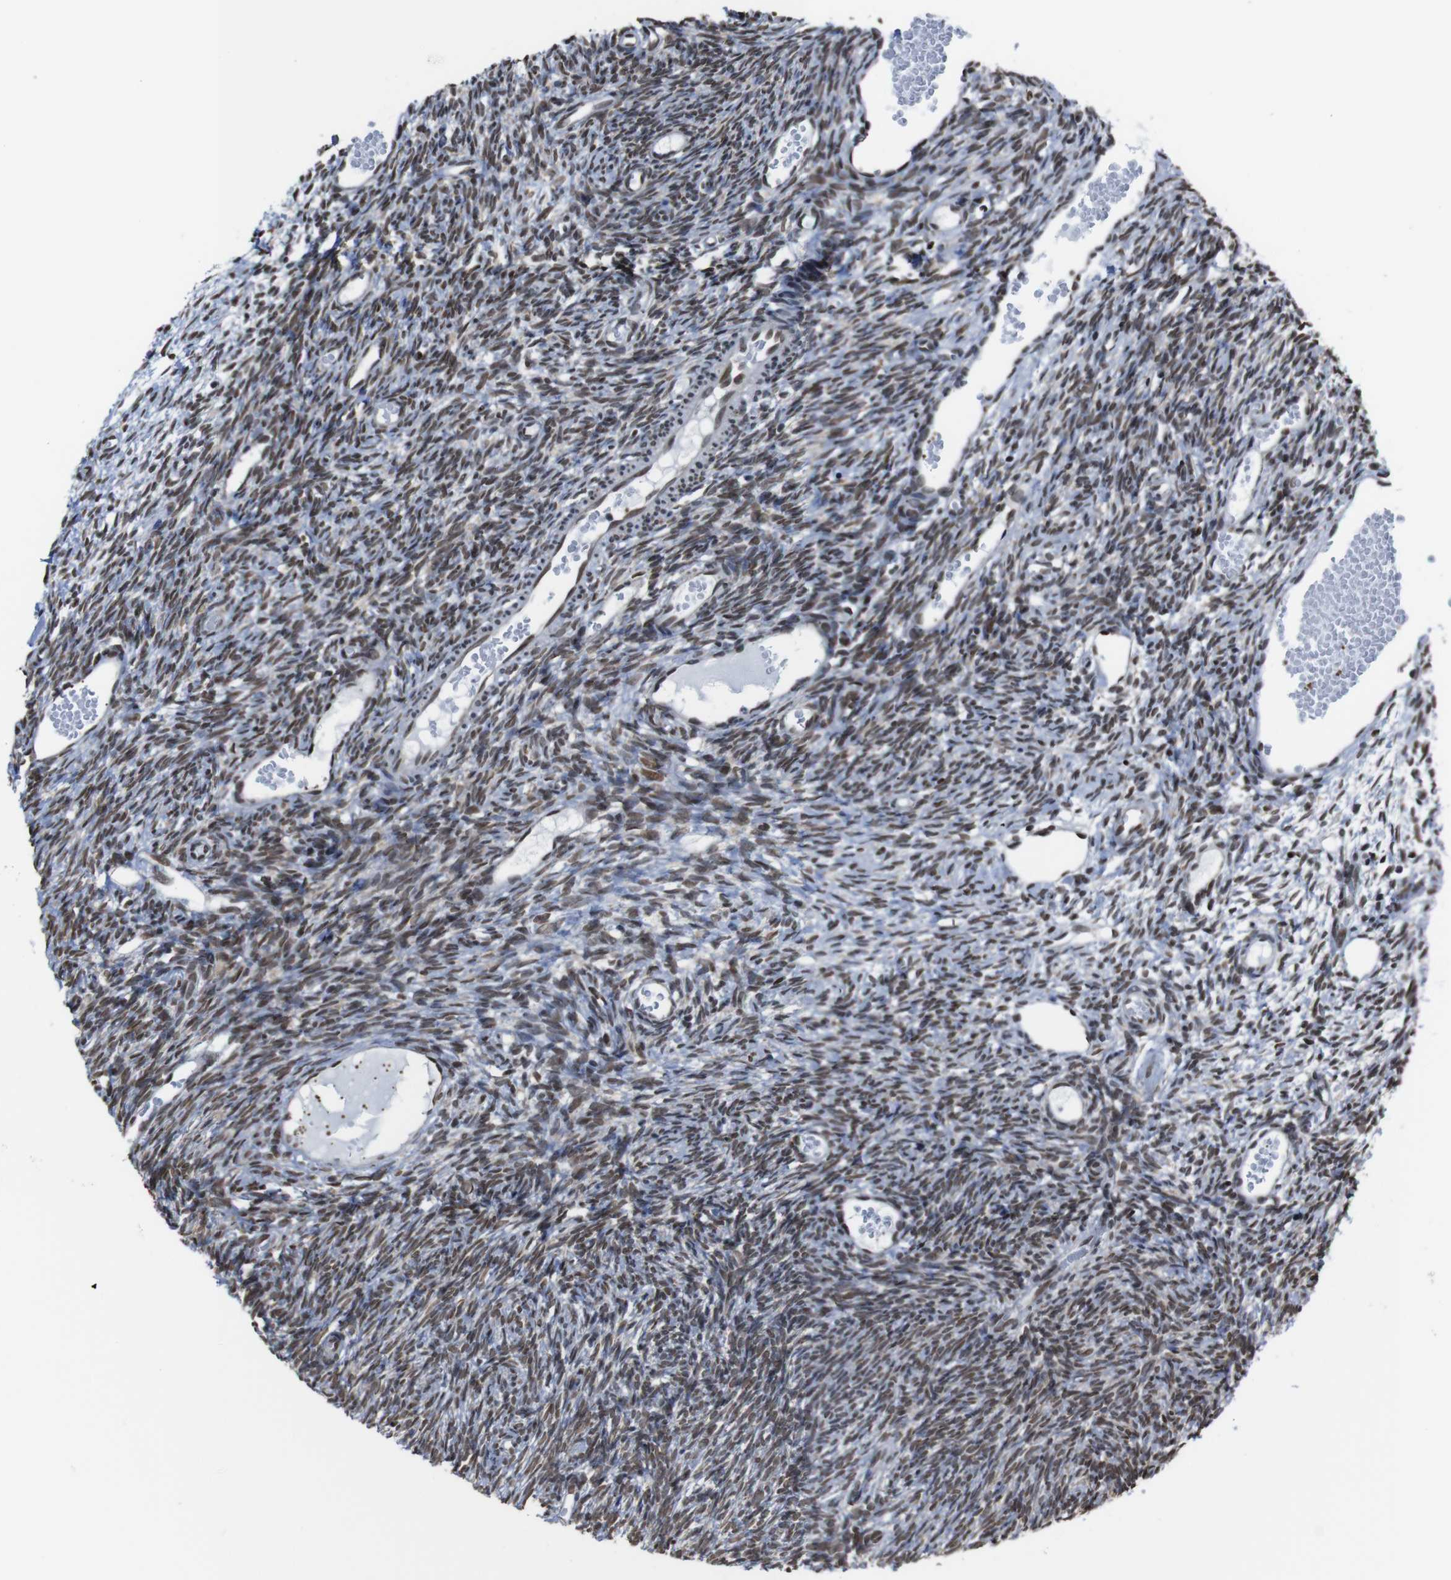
{"staining": {"intensity": "moderate", "quantity": ">75%", "location": "nuclear"}, "tissue": "ovary", "cell_type": "Ovarian stroma cells", "image_type": "normal", "snomed": [{"axis": "morphology", "description": "Normal tissue, NOS"}, {"axis": "topography", "description": "Ovary"}], "caption": "This is a histology image of IHC staining of unremarkable ovary, which shows moderate expression in the nuclear of ovarian stroma cells.", "gene": "ROMO1", "patient": {"sex": "female", "age": 35}}